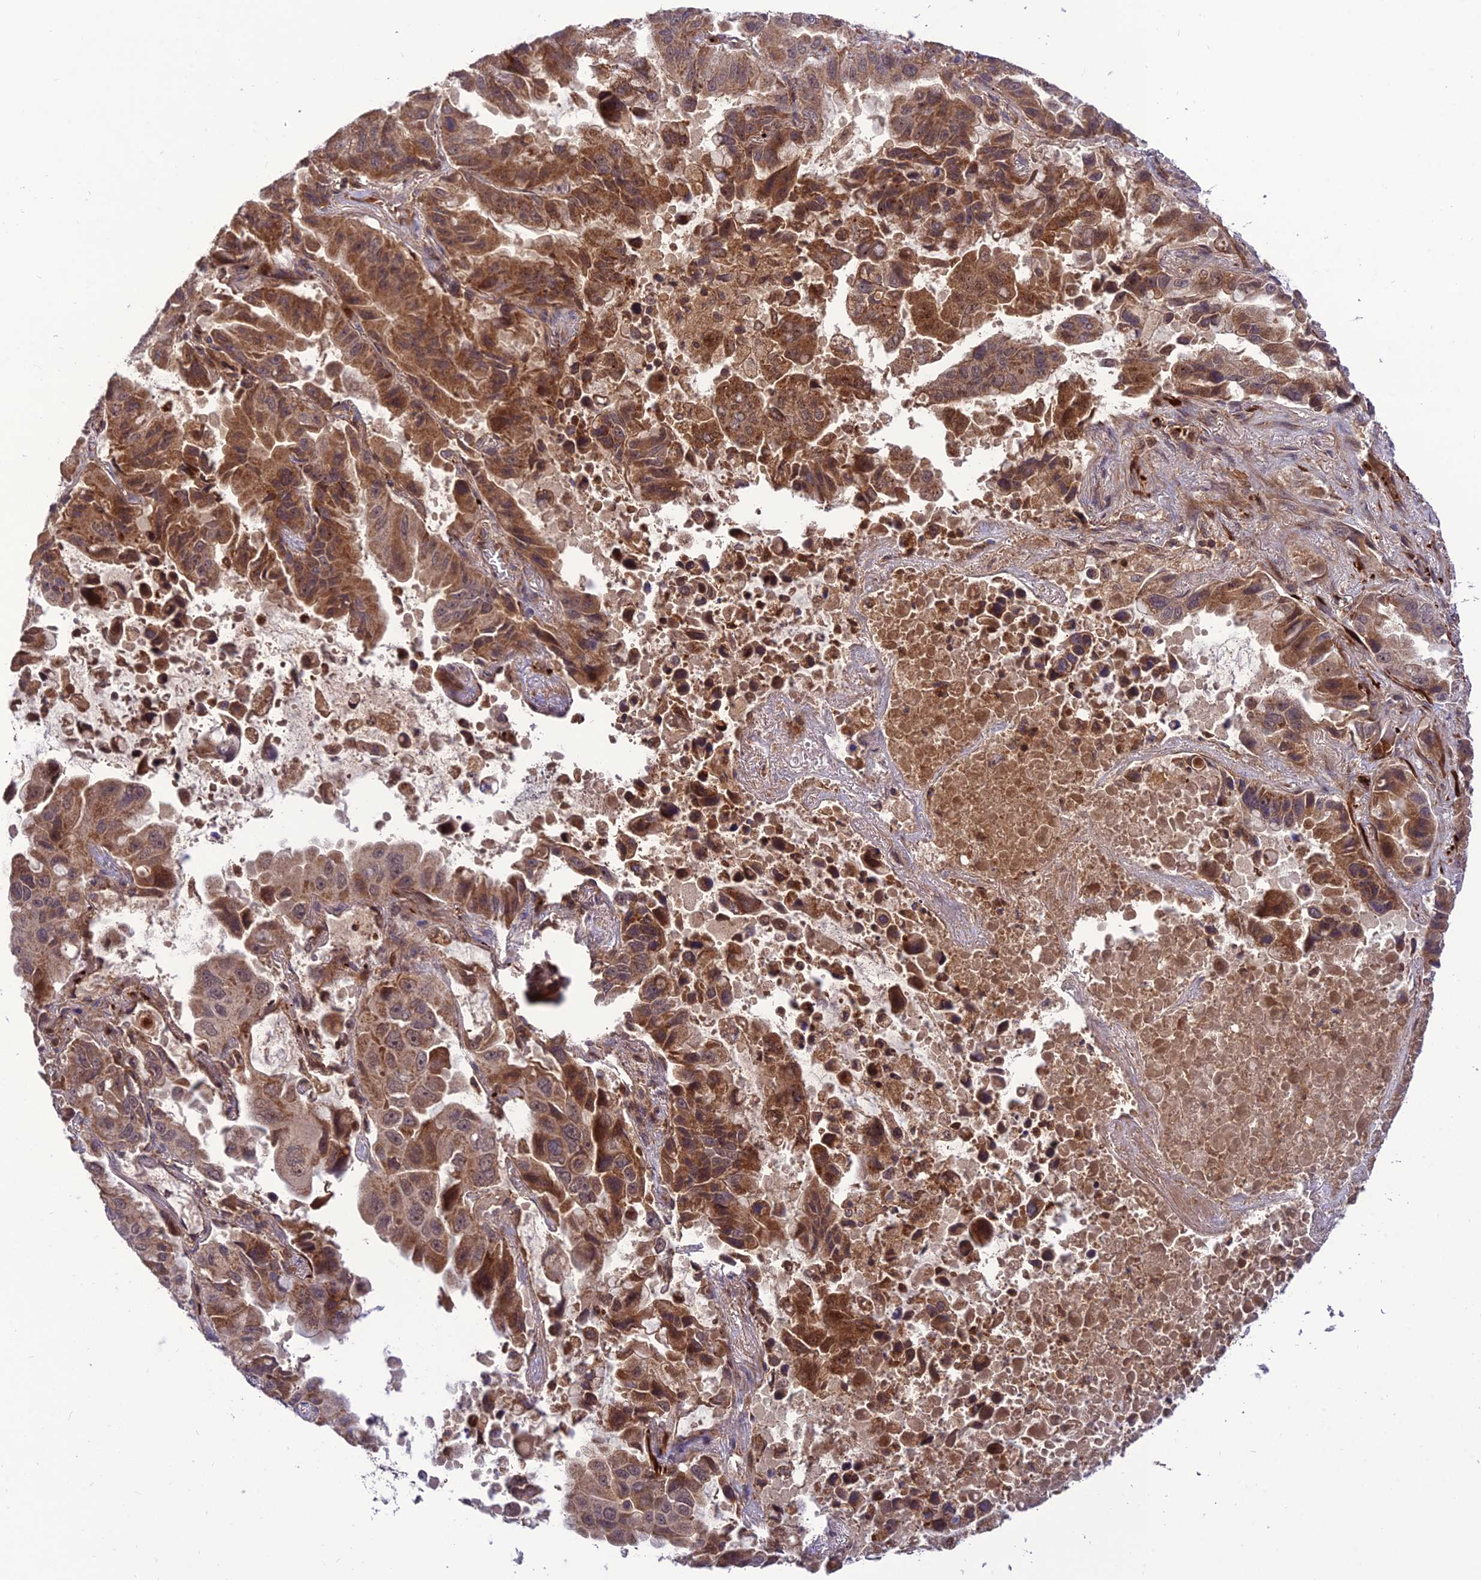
{"staining": {"intensity": "moderate", "quantity": ">75%", "location": "cytoplasmic/membranous,nuclear"}, "tissue": "lung cancer", "cell_type": "Tumor cells", "image_type": "cancer", "snomed": [{"axis": "morphology", "description": "Adenocarcinoma, NOS"}, {"axis": "topography", "description": "Lung"}], "caption": "The photomicrograph demonstrates staining of lung adenocarcinoma, revealing moderate cytoplasmic/membranous and nuclear protein expression (brown color) within tumor cells.", "gene": "NDUFC1", "patient": {"sex": "male", "age": 64}}